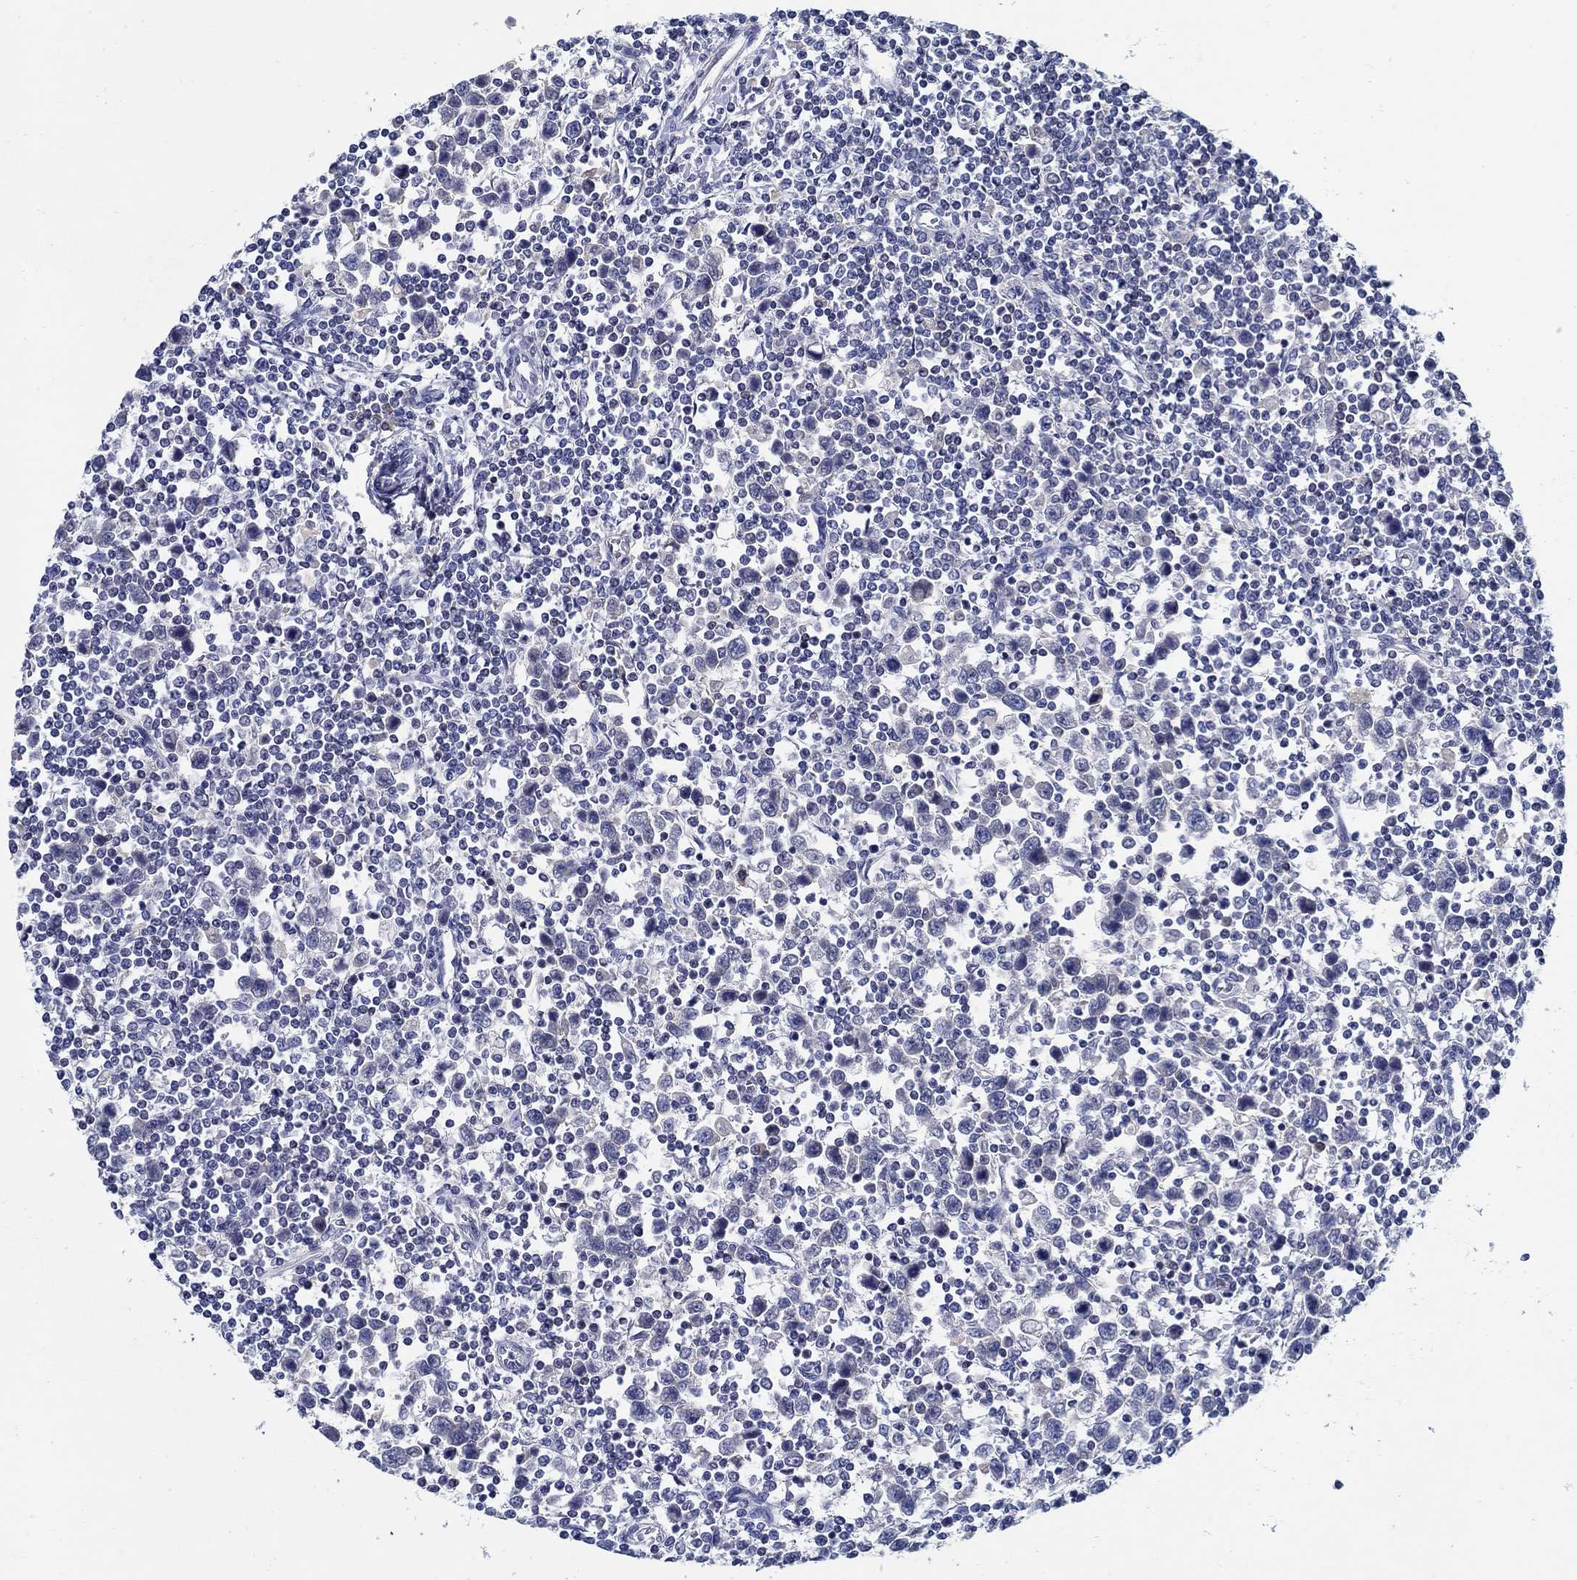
{"staining": {"intensity": "negative", "quantity": "none", "location": "none"}, "tissue": "testis cancer", "cell_type": "Tumor cells", "image_type": "cancer", "snomed": [{"axis": "morphology", "description": "Normal tissue, NOS"}, {"axis": "morphology", "description": "Seminoma, NOS"}, {"axis": "topography", "description": "Testis"}, {"axis": "topography", "description": "Epididymis"}], "caption": "The histopathology image reveals no significant expression in tumor cells of testis seminoma.", "gene": "CRYGD", "patient": {"sex": "male", "age": 34}}